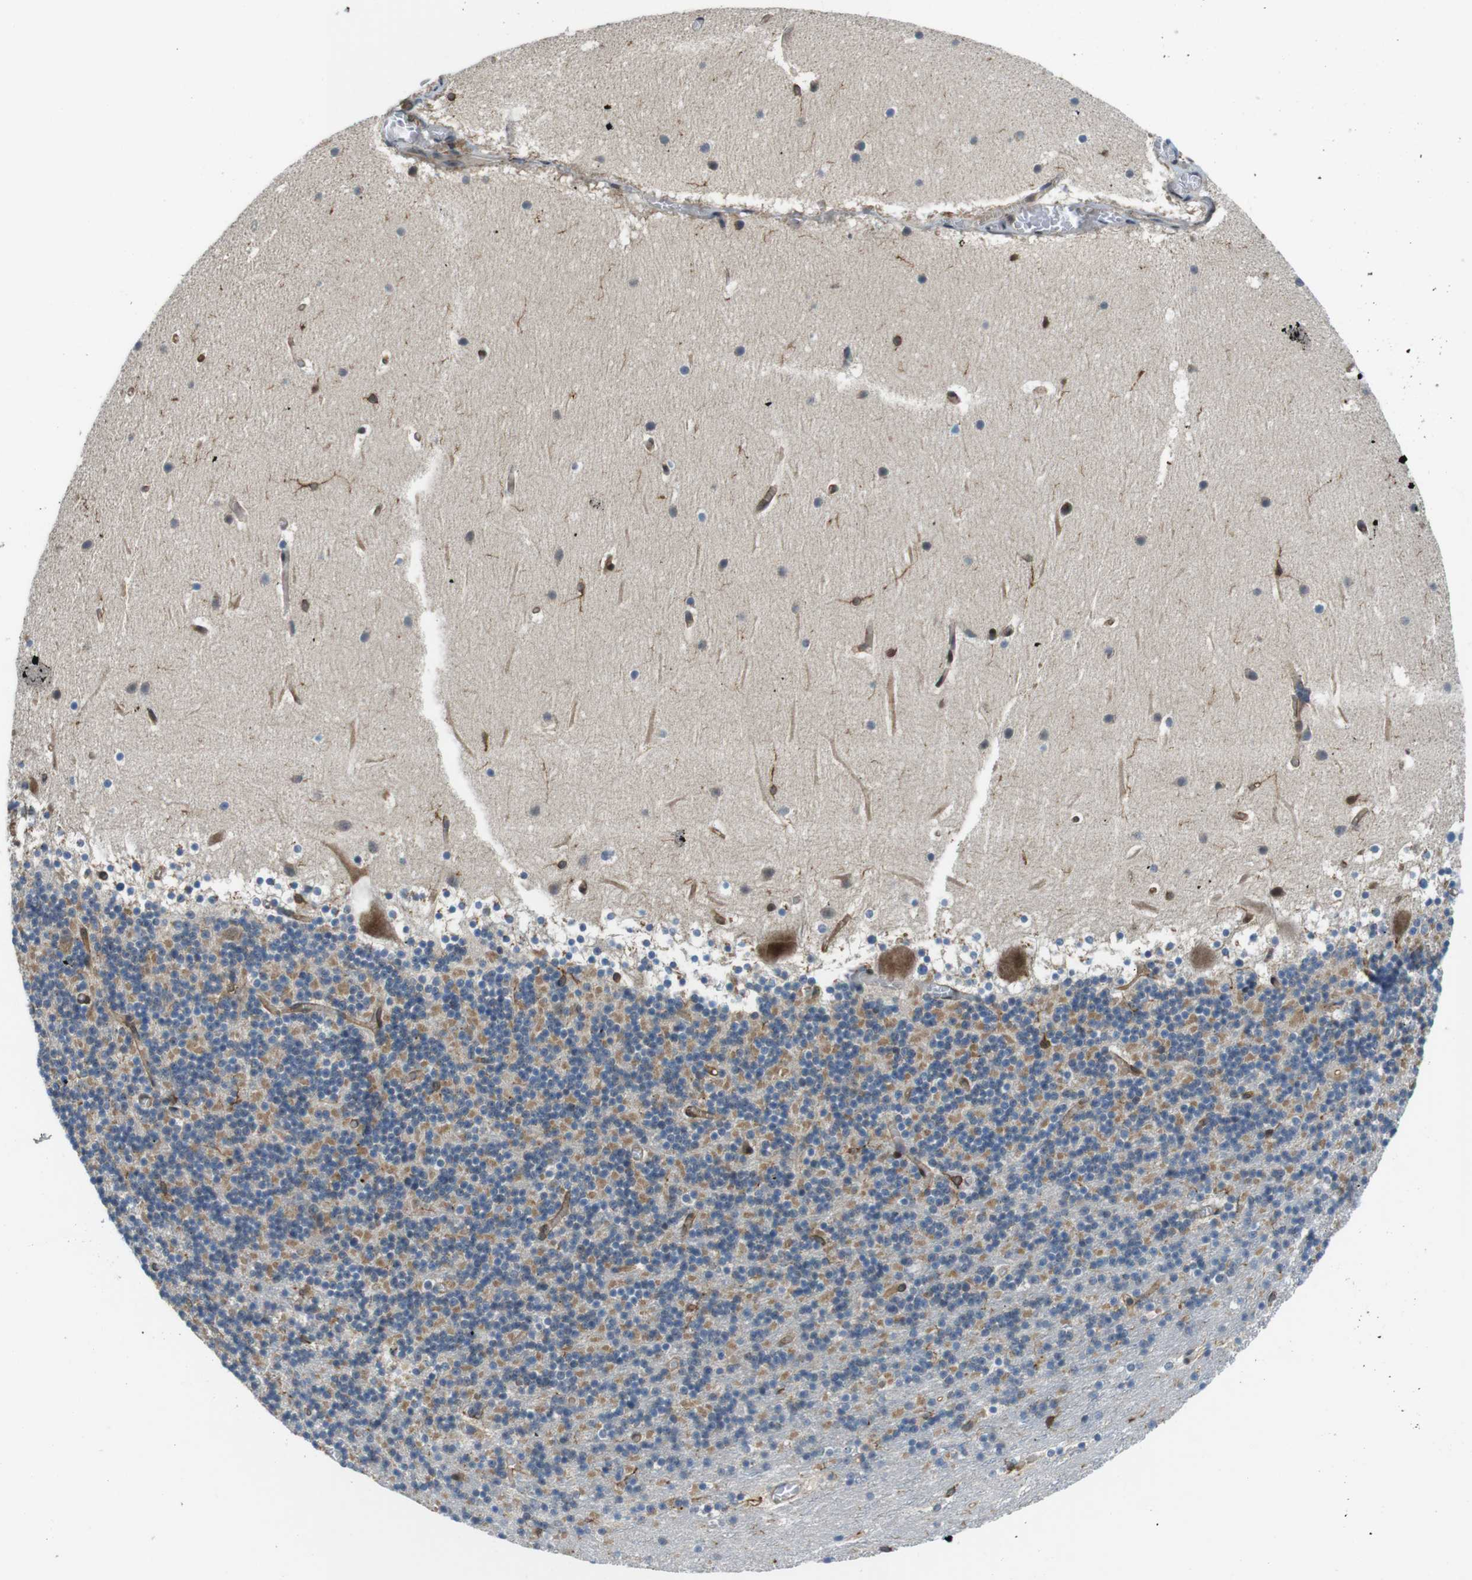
{"staining": {"intensity": "moderate", "quantity": ">75%", "location": "cytoplasmic/membranous"}, "tissue": "cerebellum", "cell_type": "Cells in granular layer", "image_type": "normal", "snomed": [{"axis": "morphology", "description": "Normal tissue, NOS"}, {"axis": "topography", "description": "Cerebellum"}], "caption": "Brown immunohistochemical staining in benign cerebellum shows moderate cytoplasmic/membranous staining in approximately >75% of cells in granular layer.", "gene": "PALD1", "patient": {"sex": "male", "age": 45}}